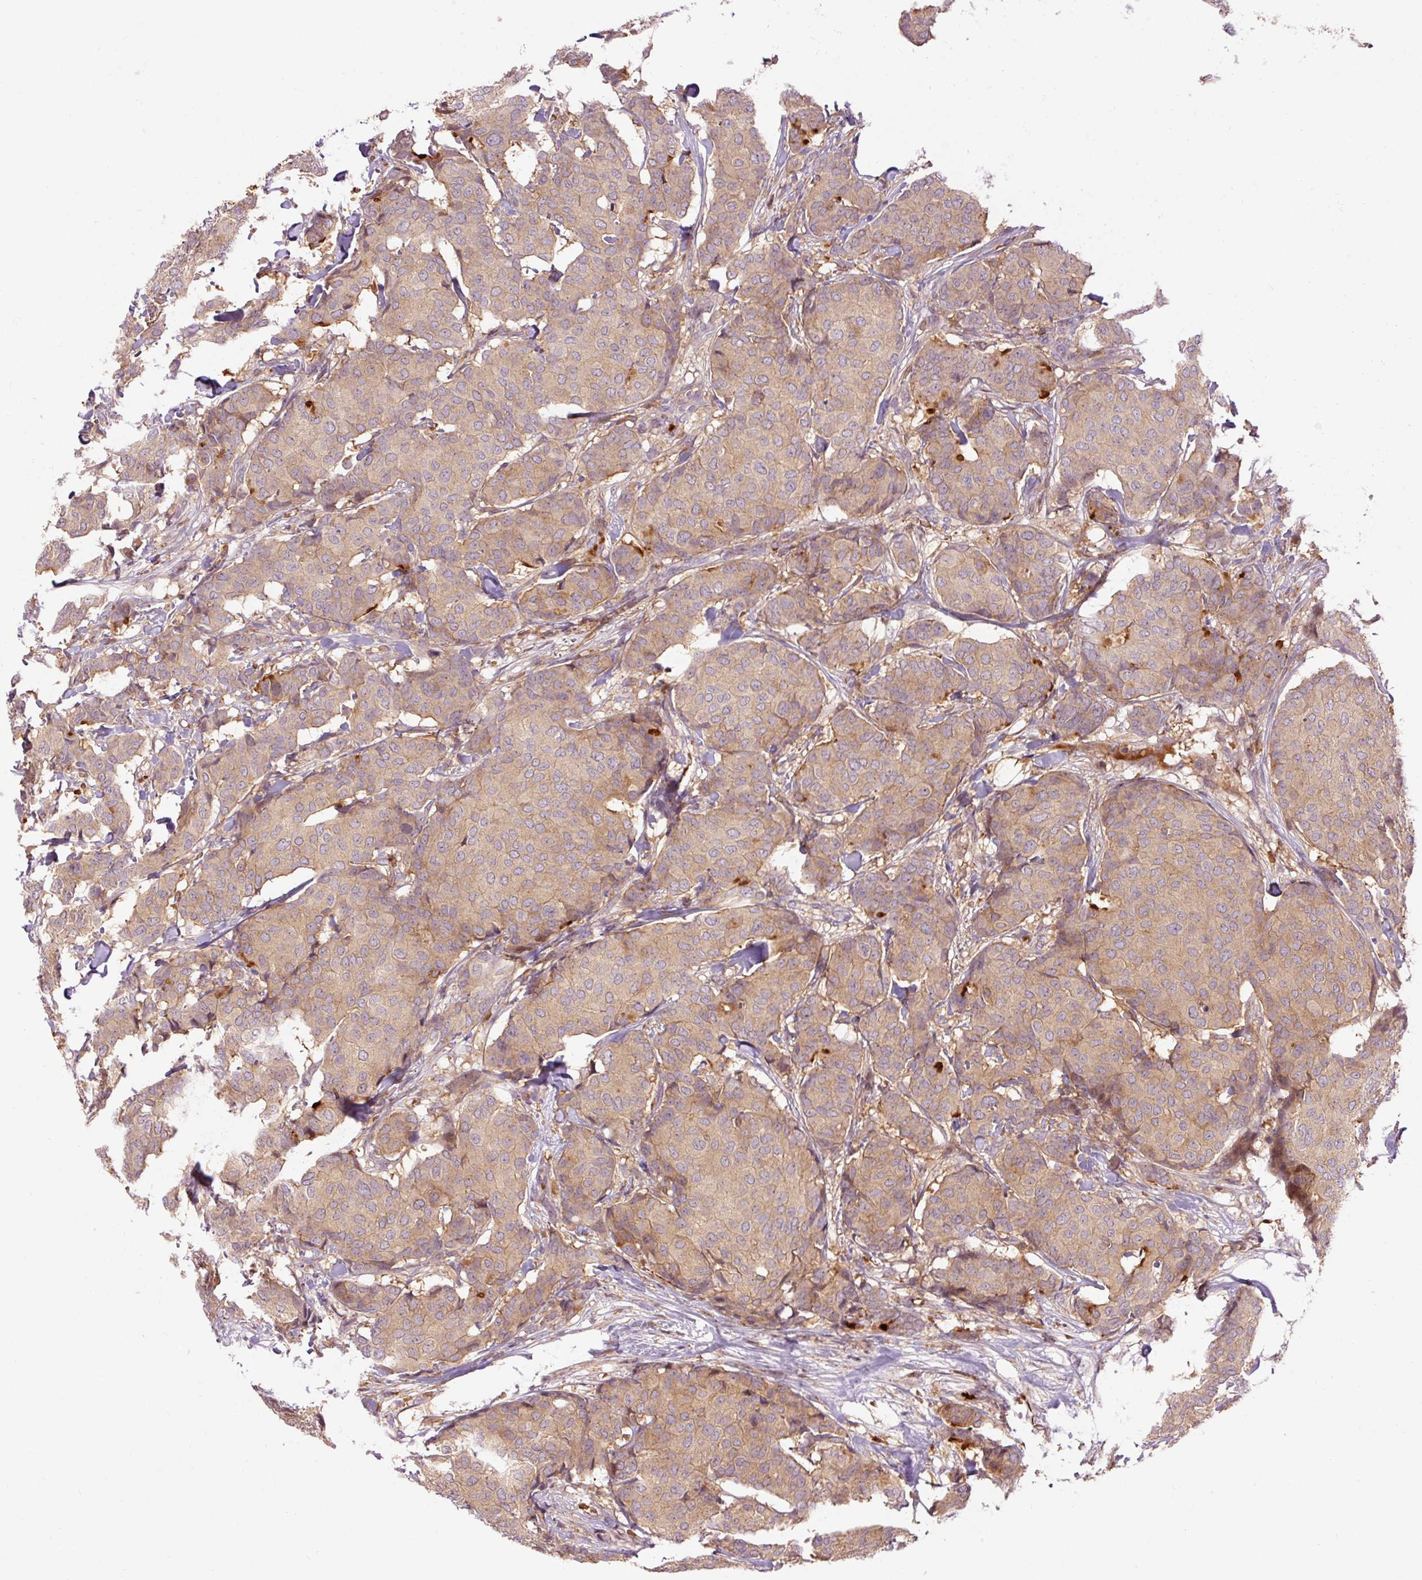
{"staining": {"intensity": "moderate", "quantity": ">75%", "location": "cytoplasmic/membranous"}, "tissue": "breast cancer", "cell_type": "Tumor cells", "image_type": "cancer", "snomed": [{"axis": "morphology", "description": "Duct carcinoma"}, {"axis": "topography", "description": "Breast"}], "caption": "Infiltrating ductal carcinoma (breast) stained with immunohistochemistry (IHC) shows moderate cytoplasmic/membranous positivity in approximately >75% of tumor cells.", "gene": "CEBPZ", "patient": {"sex": "female", "age": 75}}